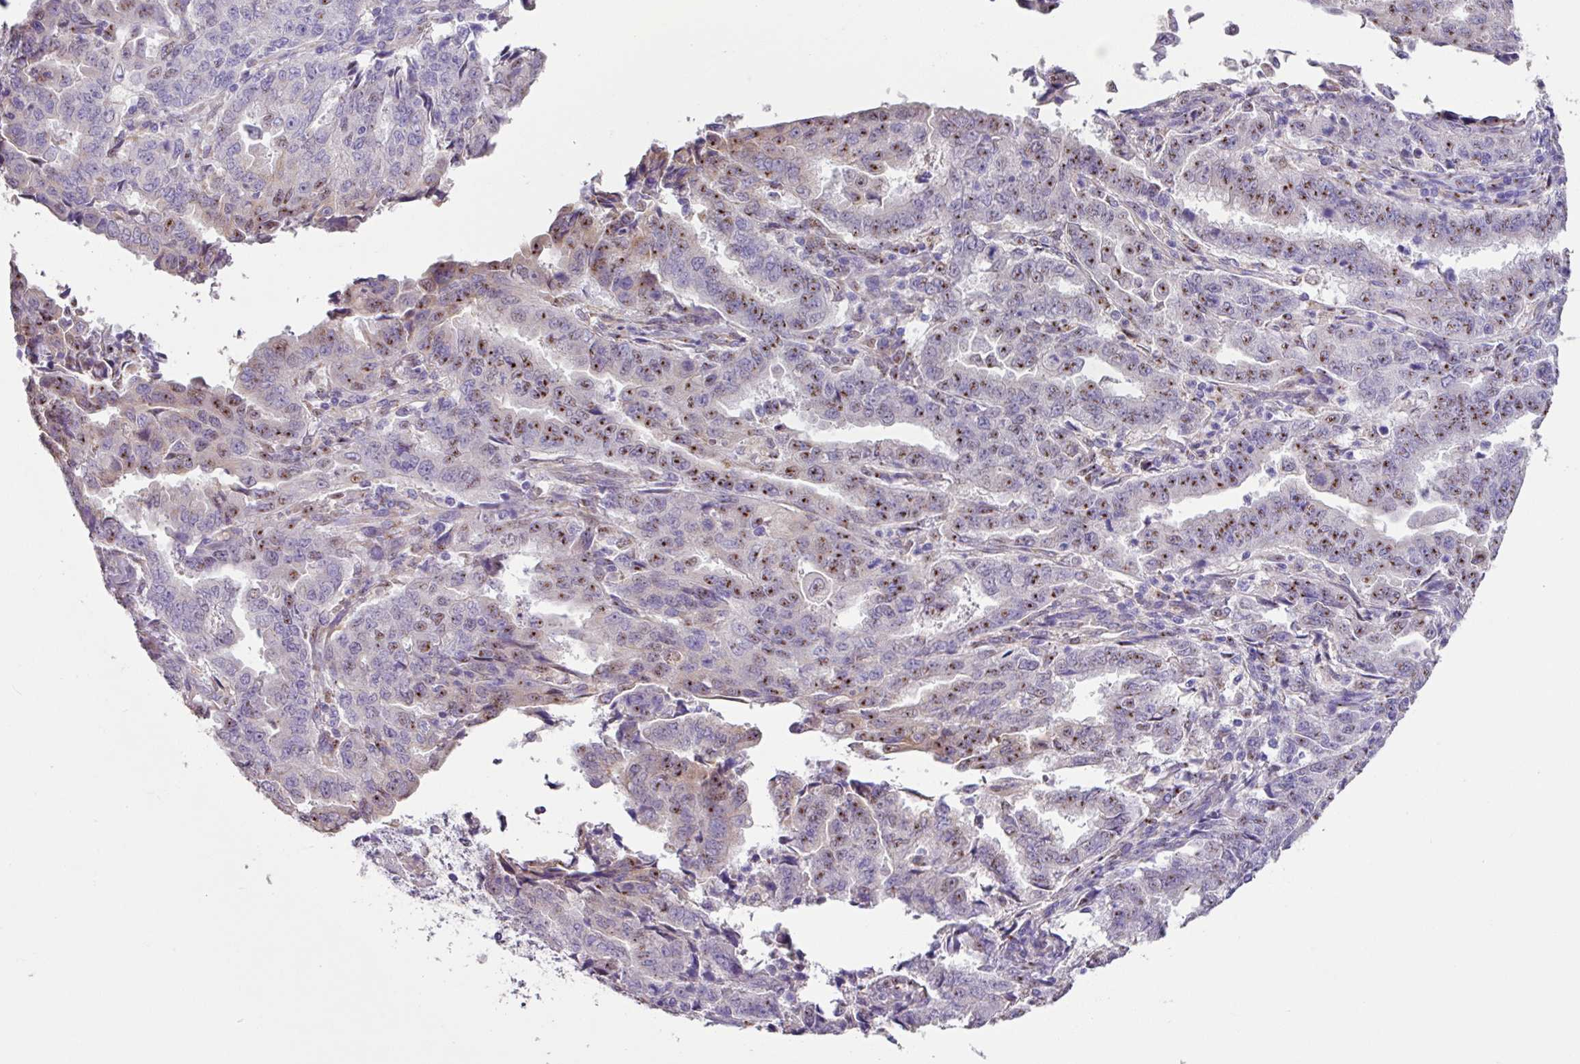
{"staining": {"intensity": "moderate", "quantity": "25%-75%", "location": "nuclear"}, "tissue": "endometrial cancer", "cell_type": "Tumor cells", "image_type": "cancer", "snomed": [{"axis": "morphology", "description": "Adenocarcinoma, NOS"}, {"axis": "topography", "description": "Endometrium"}], "caption": "Protein staining of adenocarcinoma (endometrial) tissue exhibits moderate nuclear positivity in approximately 25%-75% of tumor cells.", "gene": "ZG16", "patient": {"sex": "female", "age": 50}}